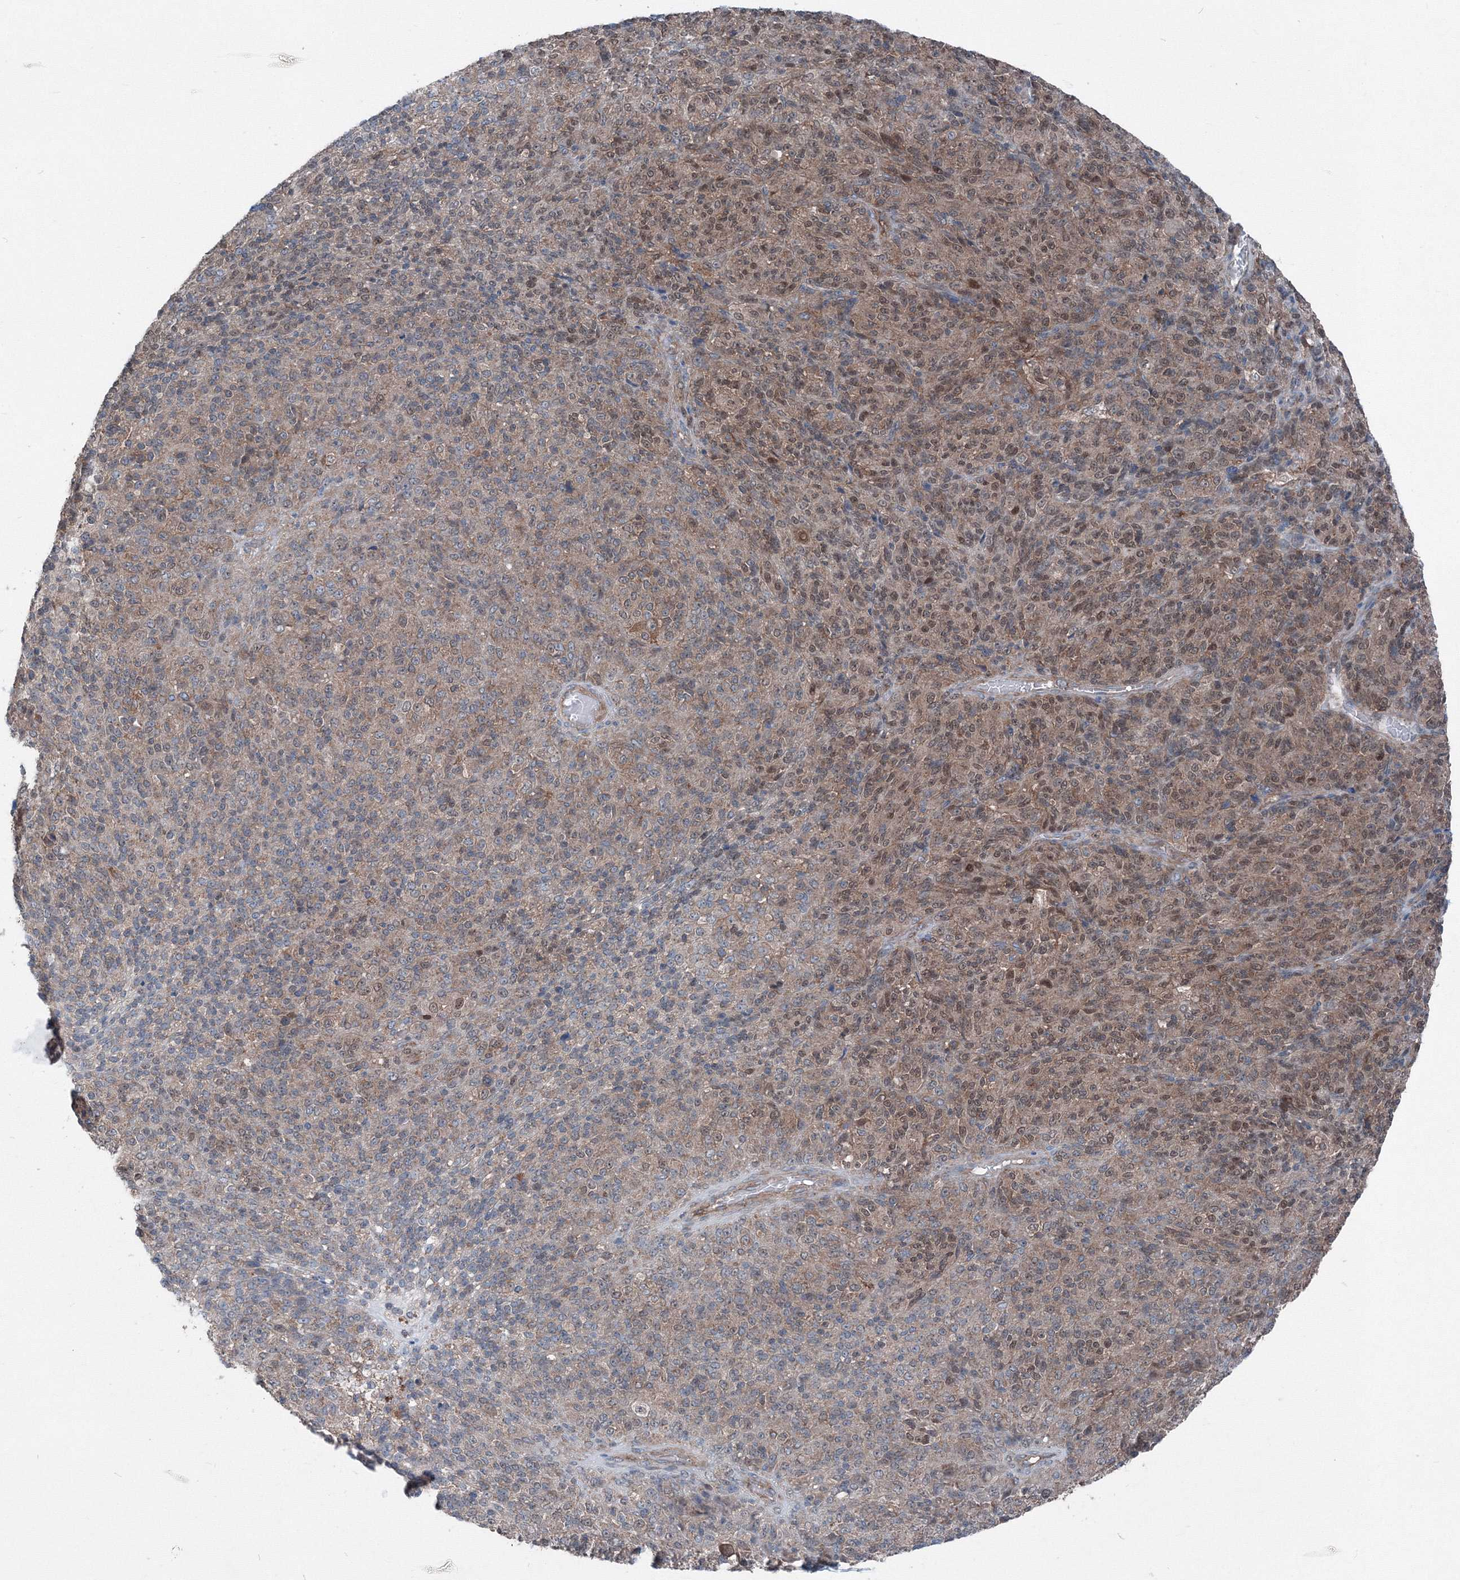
{"staining": {"intensity": "moderate", "quantity": ">75%", "location": "cytoplasmic/membranous,nuclear"}, "tissue": "melanoma", "cell_type": "Tumor cells", "image_type": "cancer", "snomed": [{"axis": "morphology", "description": "Malignant melanoma, Metastatic site"}, {"axis": "topography", "description": "Brain"}], "caption": "Immunohistochemistry (DAB (3,3'-diaminobenzidine)) staining of human malignant melanoma (metastatic site) shows moderate cytoplasmic/membranous and nuclear protein positivity in approximately >75% of tumor cells.", "gene": "TPRKB", "patient": {"sex": "female", "age": 56}}